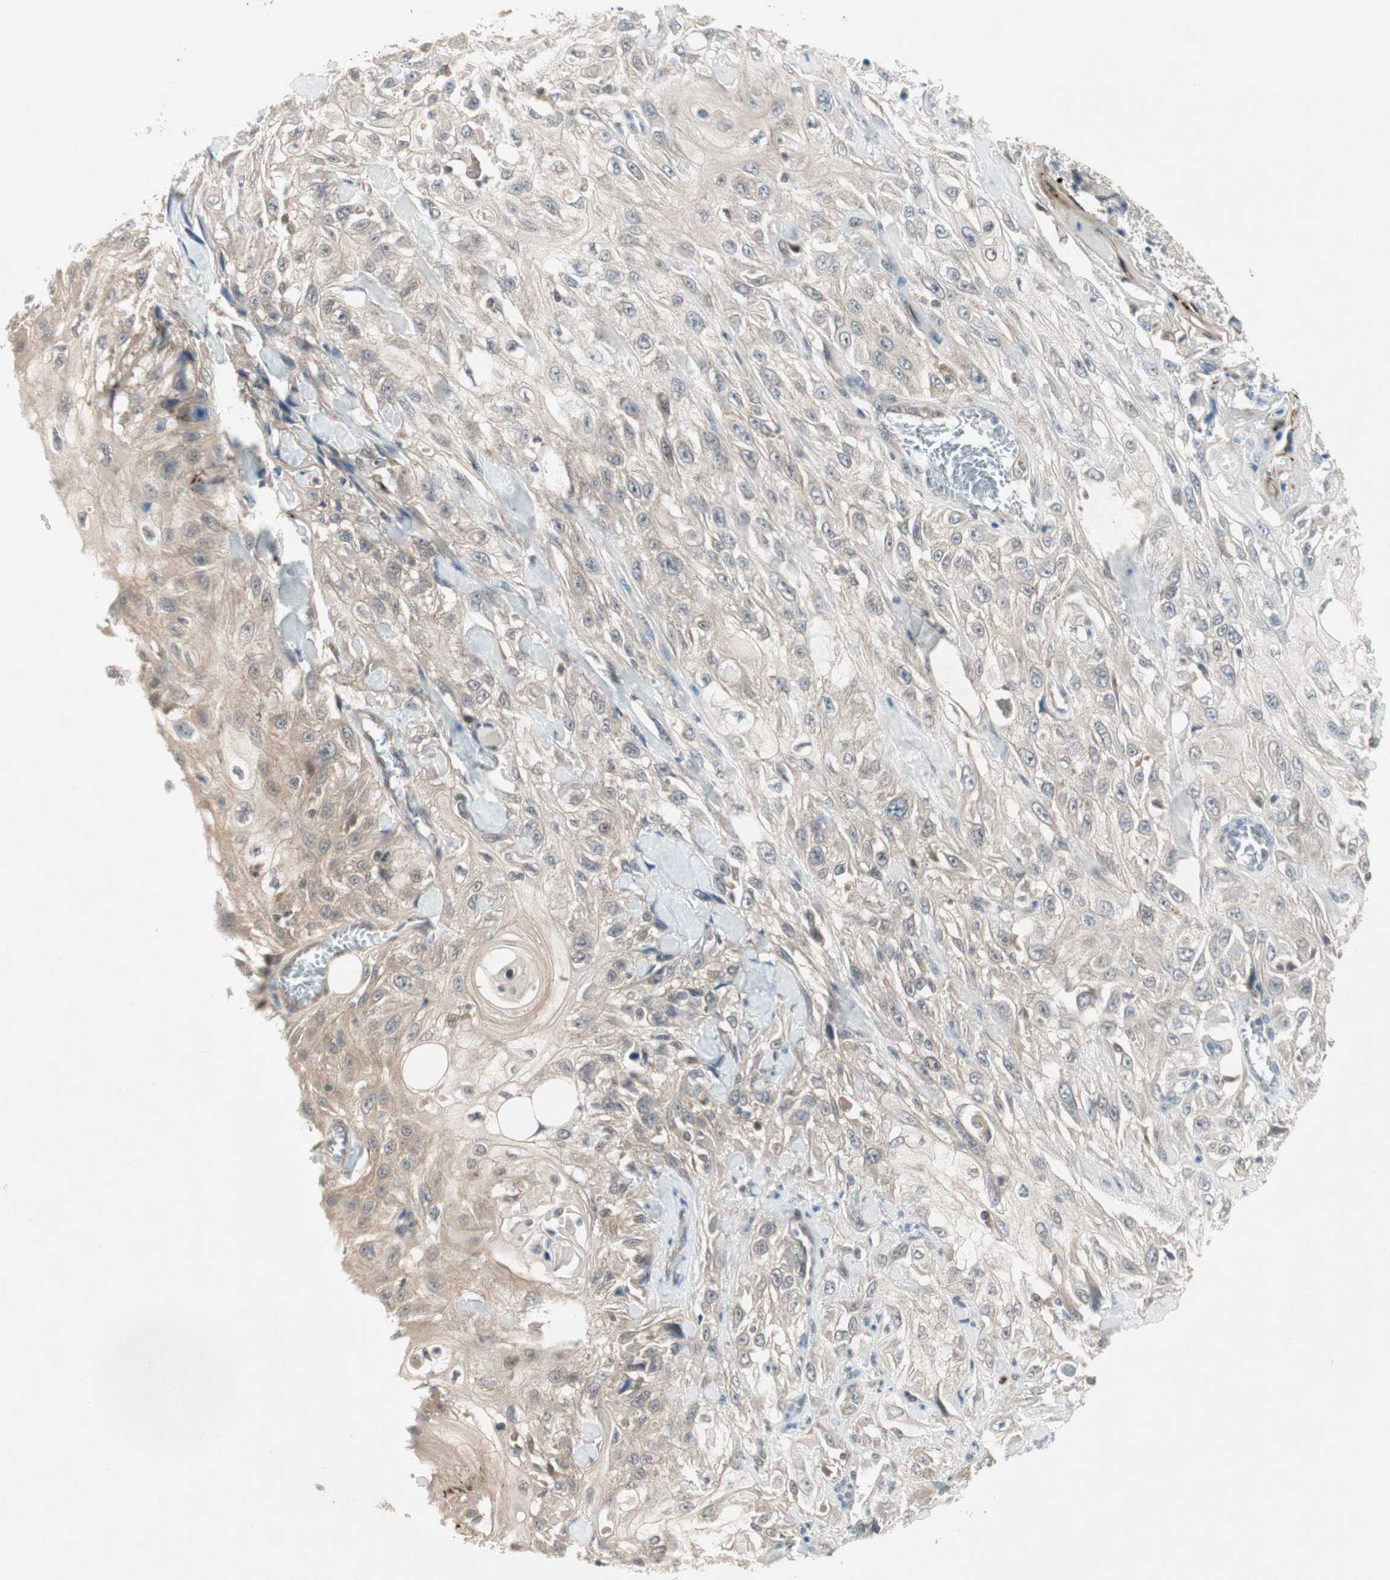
{"staining": {"intensity": "weak", "quantity": "<25%", "location": "cytoplasmic/membranous"}, "tissue": "skin cancer", "cell_type": "Tumor cells", "image_type": "cancer", "snomed": [{"axis": "morphology", "description": "Squamous cell carcinoma, NOS"}, {"axis": "morphology", "description": "Squamous cell carcinoma, metastatic, NOS"}, {"axis": "topography", "description": "Skin"}, {"axis": "topography", "description": "Lymph node"}], "caption": "Tumor cells show no significant protein expression in squamous cell carcinoma (skin).", "gene": "PGBD1", "patient": {"sex": "male", "age": 75}}